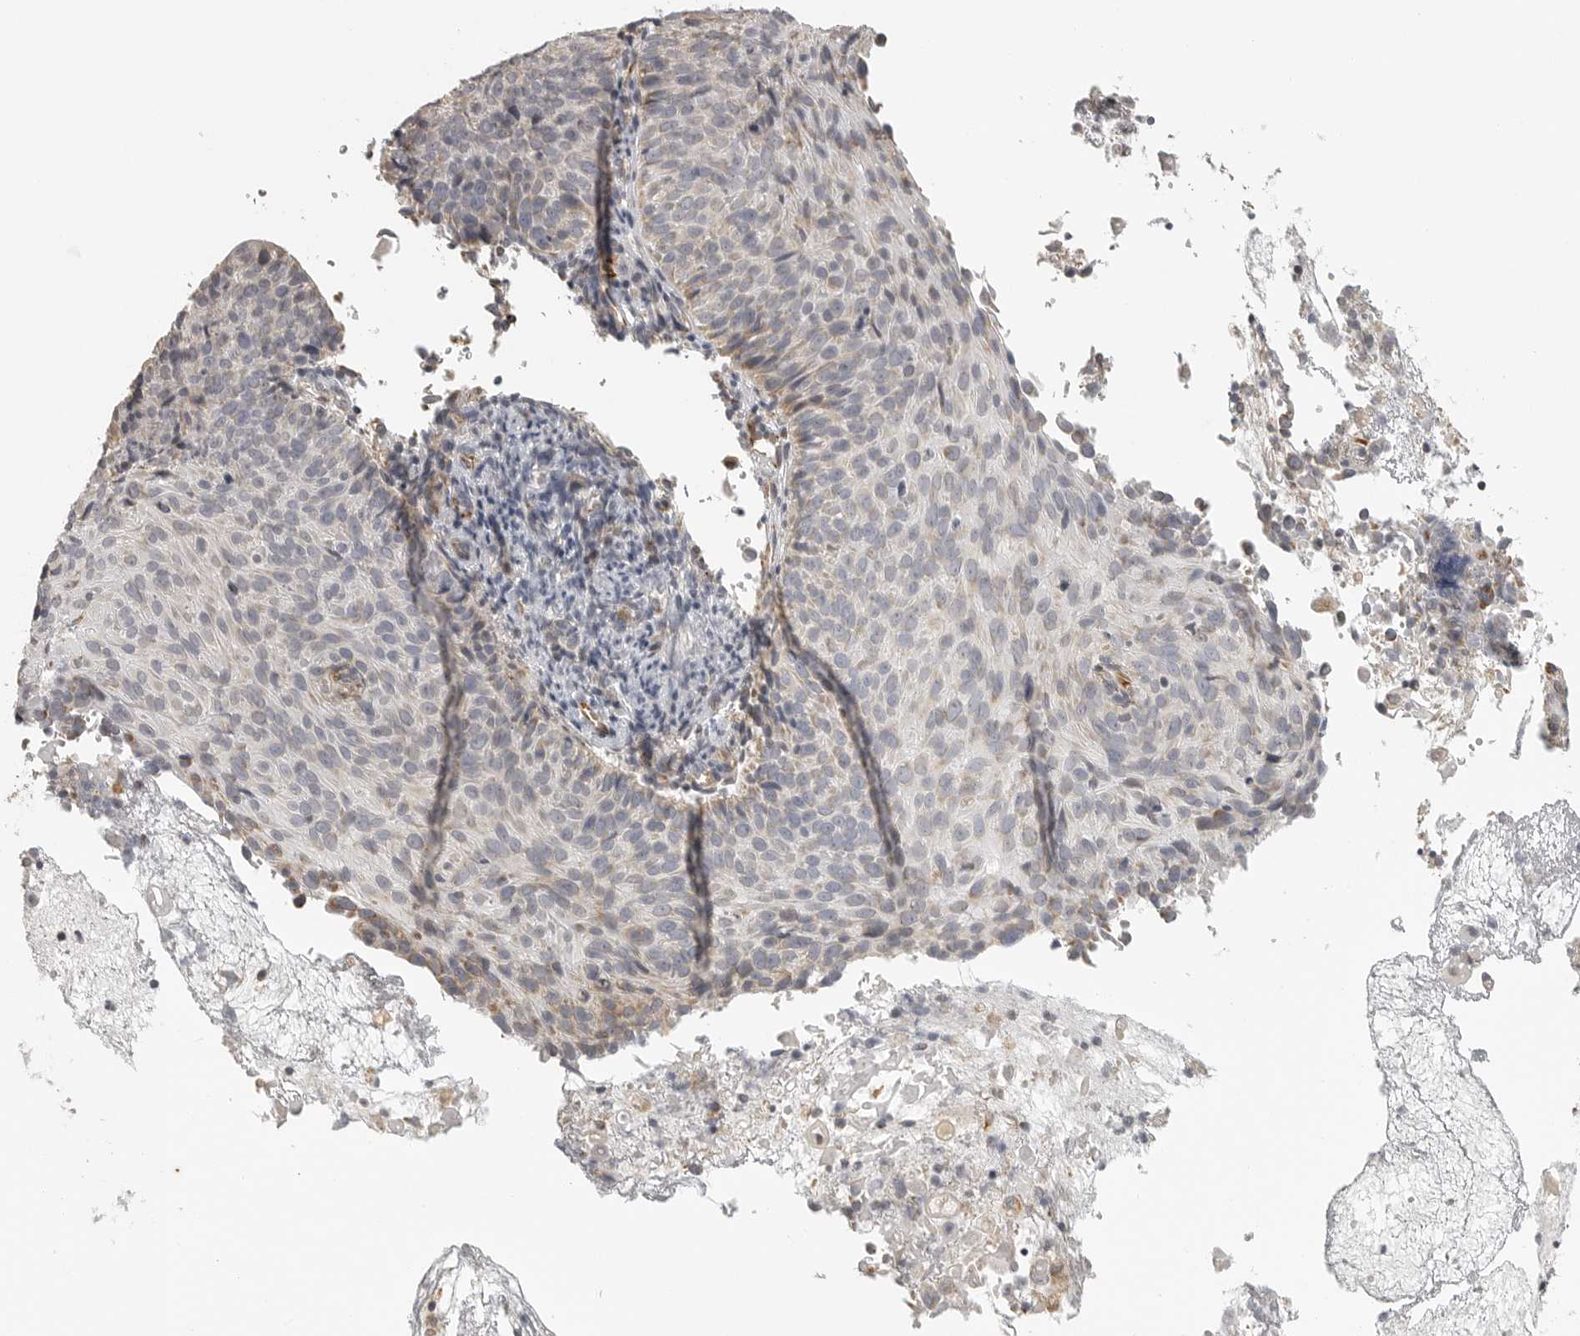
{"staining": {"intensity": "weak", "quantity": "<25%", "location": "cytoplasmic/membranous"}, "tissue": "cervical cancer", "cell_type": "Tumor cells", "image_type": "cancer", "snomed": [{"axis": "morphology", "description": "Squamous cell carcinoma, NOS"}, {"axis": "topography", "description": "Cervix"}], "caption": "A micrograph of human cervical squamous cell carcinoma is negative for staining in tumor cells. (DAB IHC visualized using brightfield microscopy, high magnification).", "gene": "RXFP3", "patient": {"sex": "female", "age": 74}}